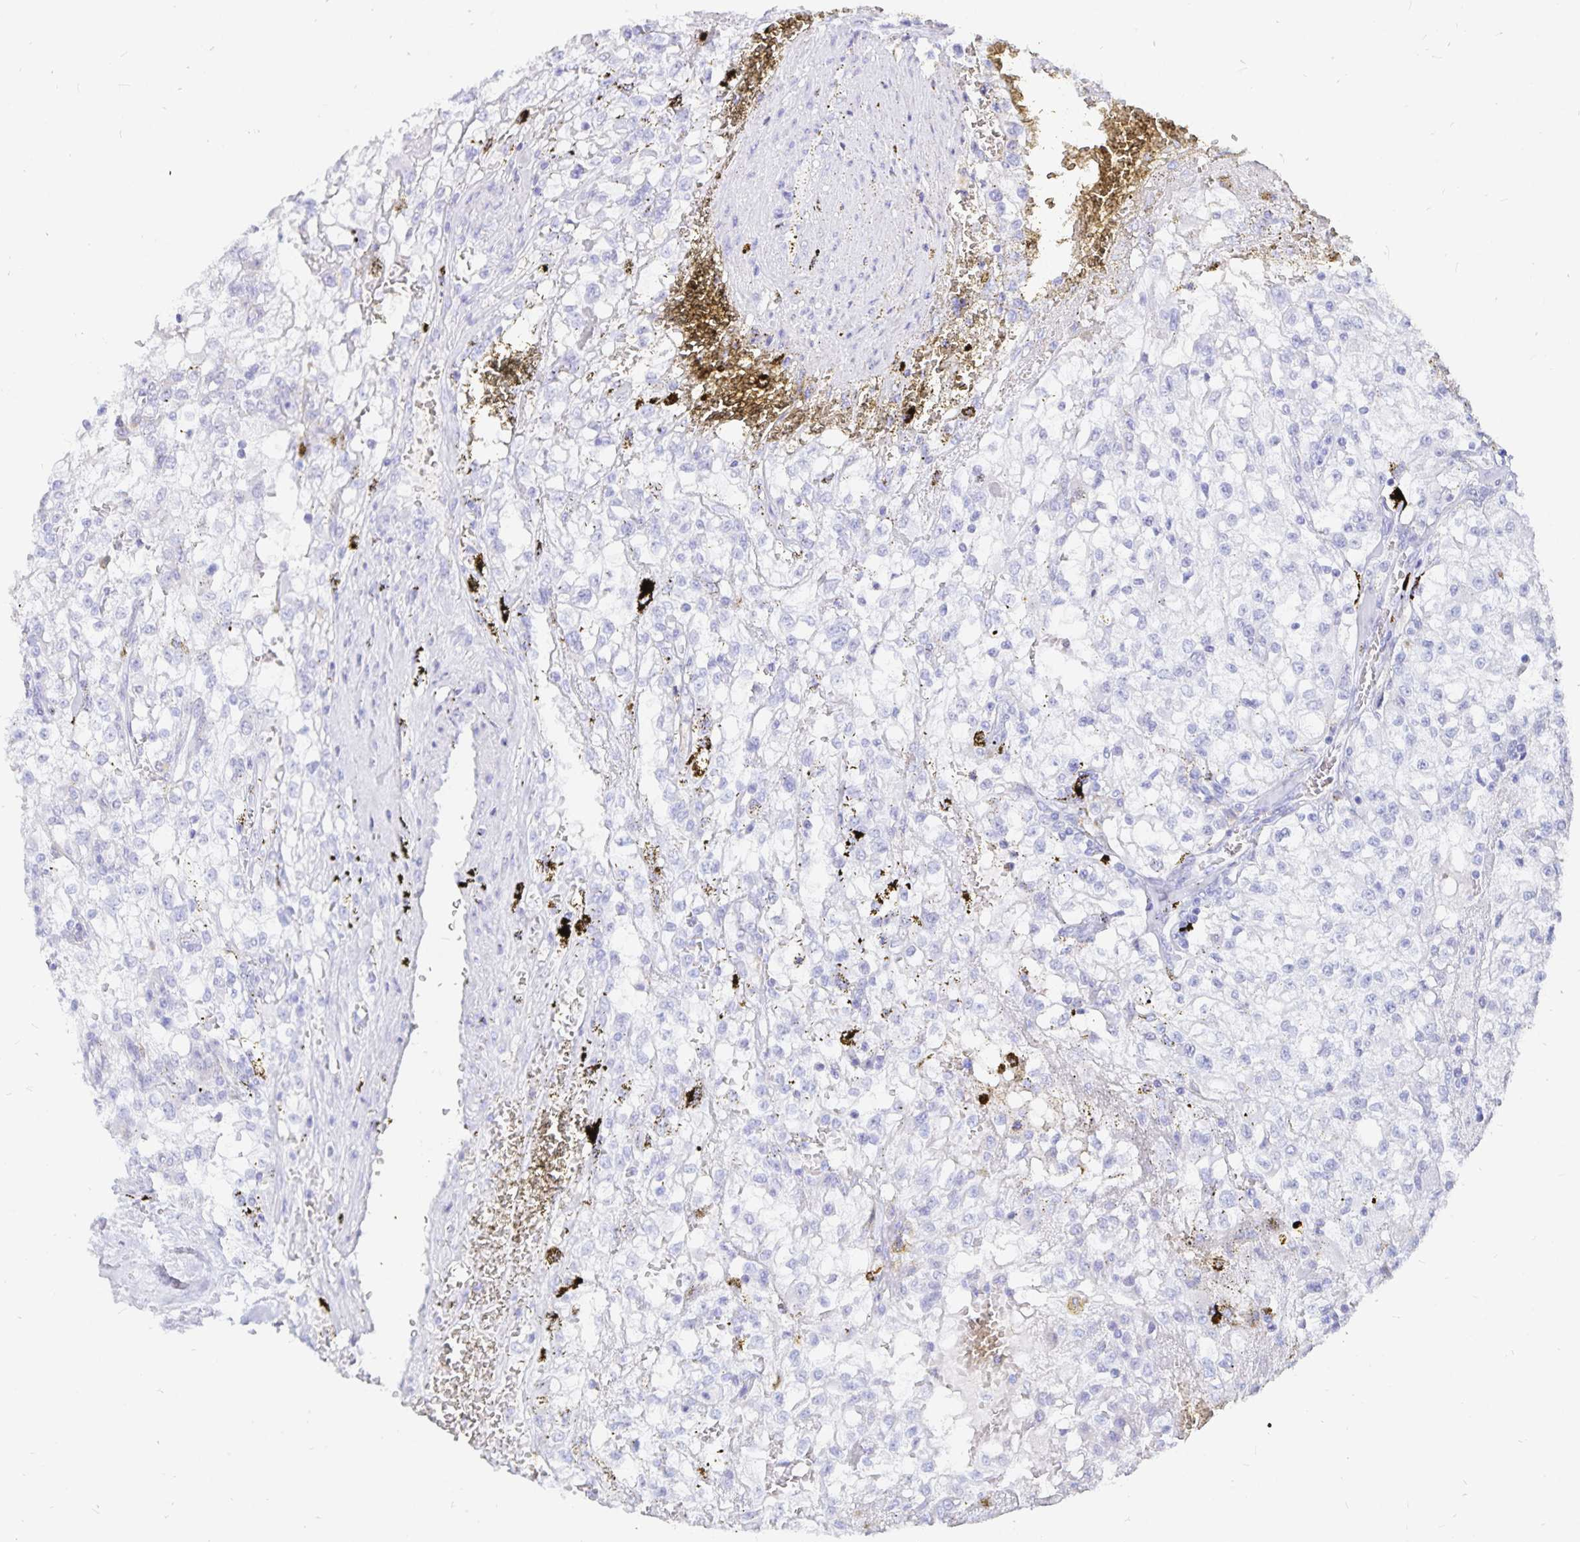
{"staining": {"intensity": "negative", "quantity": "none", "location": "none"}, "tissue": "renal cancer", "cell_type": "Tumor cells", "image_type": "cancer", "snomed": [{"axis": "morphology", "description": "Adenocarcinoma, NOS"}, {"axis": "topography", "description": "Kidney"}], "caption": "DAB immunohistochemical staining of human adenocarcinoma (renal) demonstrates no significant expression in tumor cells.", "gene": "INSL5", "patient": {"sex": "female", "age": 74}}